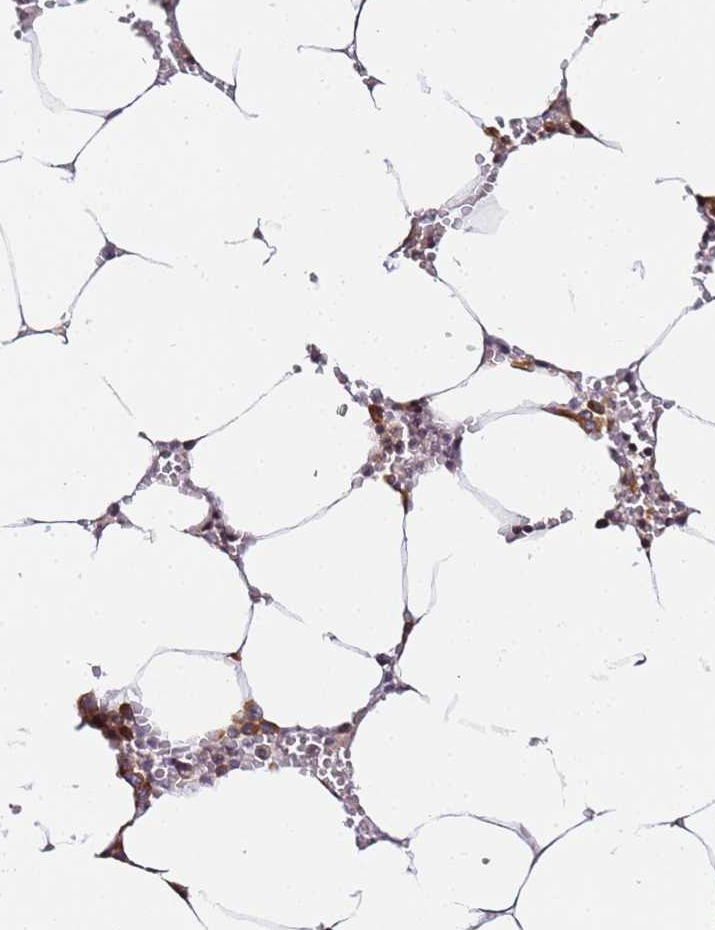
{"staining": {"intensity": "moderate", "quantity": "<25%", "location": "cytoplasmic/membranous"}, "tissue": "bone marrow", "cell_type": "Hematopoietic cells", "image_type": "normal", "snomed": [{"axis": "morphology", "description": "Normal tissue, NOS"}, {"axis": "topography", "description": "Bone marrow"}], "caption": "Approximately <25% of hematopoietic cells in unremarkable human bone marrow display moderate cytoplasmic/membranous protein positivity as visualized by brown immunohistochemical staining.", "gene": "RPL13A", "patient": {"sex": "male", "age": 70}}